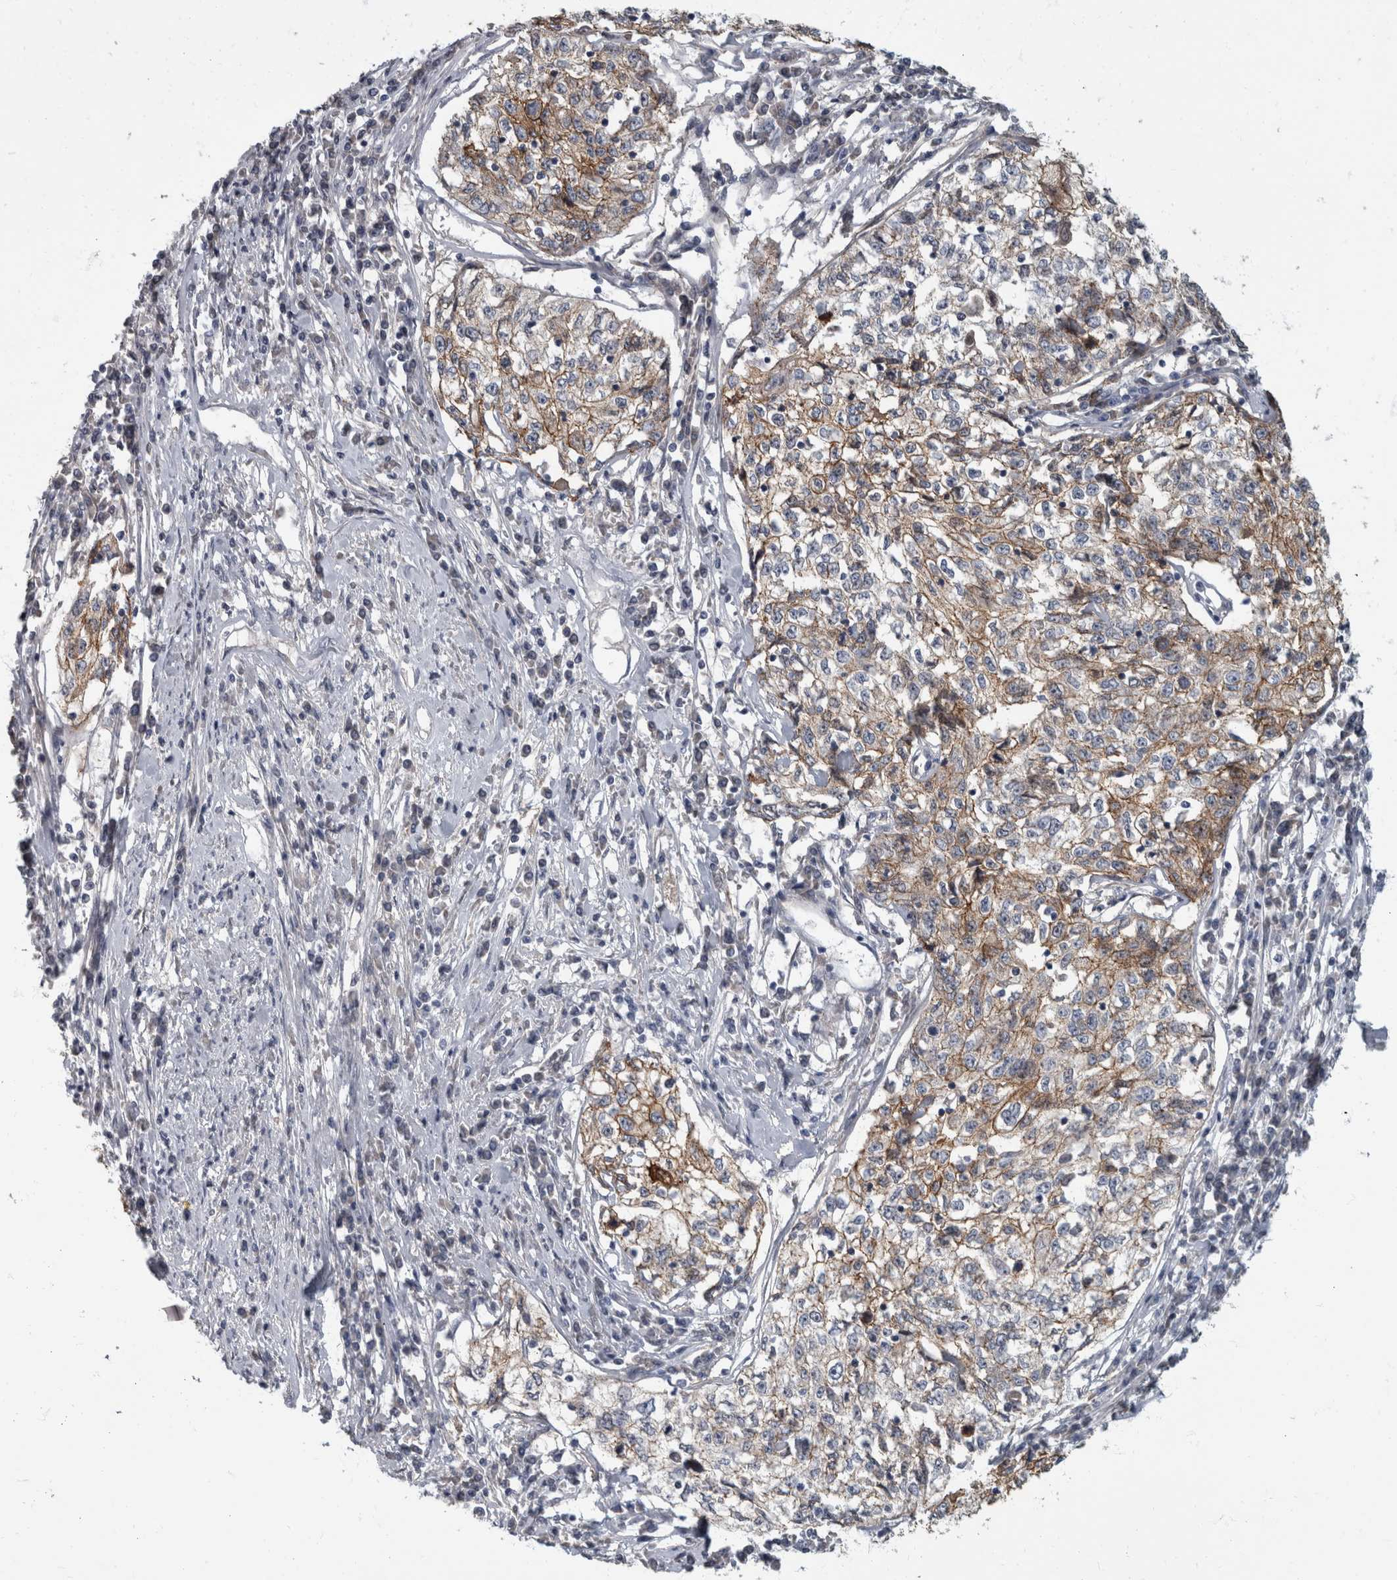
{"staining": {"intensity": "moderate", "quantity": ">75%", "location": "cytoplasmic/membranous"}, "tissue": "cervical cancer", "cell_type": "Tumor cells", "image_type": "cancer", "snomed": [{"axis": "morphology", "description": "Squamous cell carcinoma, NOS"}, {"axis": "topography", "description": "Cervix"}], "caption": "DAB immunohistochemical staining of human cervical cancer (squamous cell carcinoma) exhibits moderate cytoplasmic/membranous protein staining in about >75% of tumor cells.", "gene": "DSG2", "patient": {"sex": "female", "age": 57}}